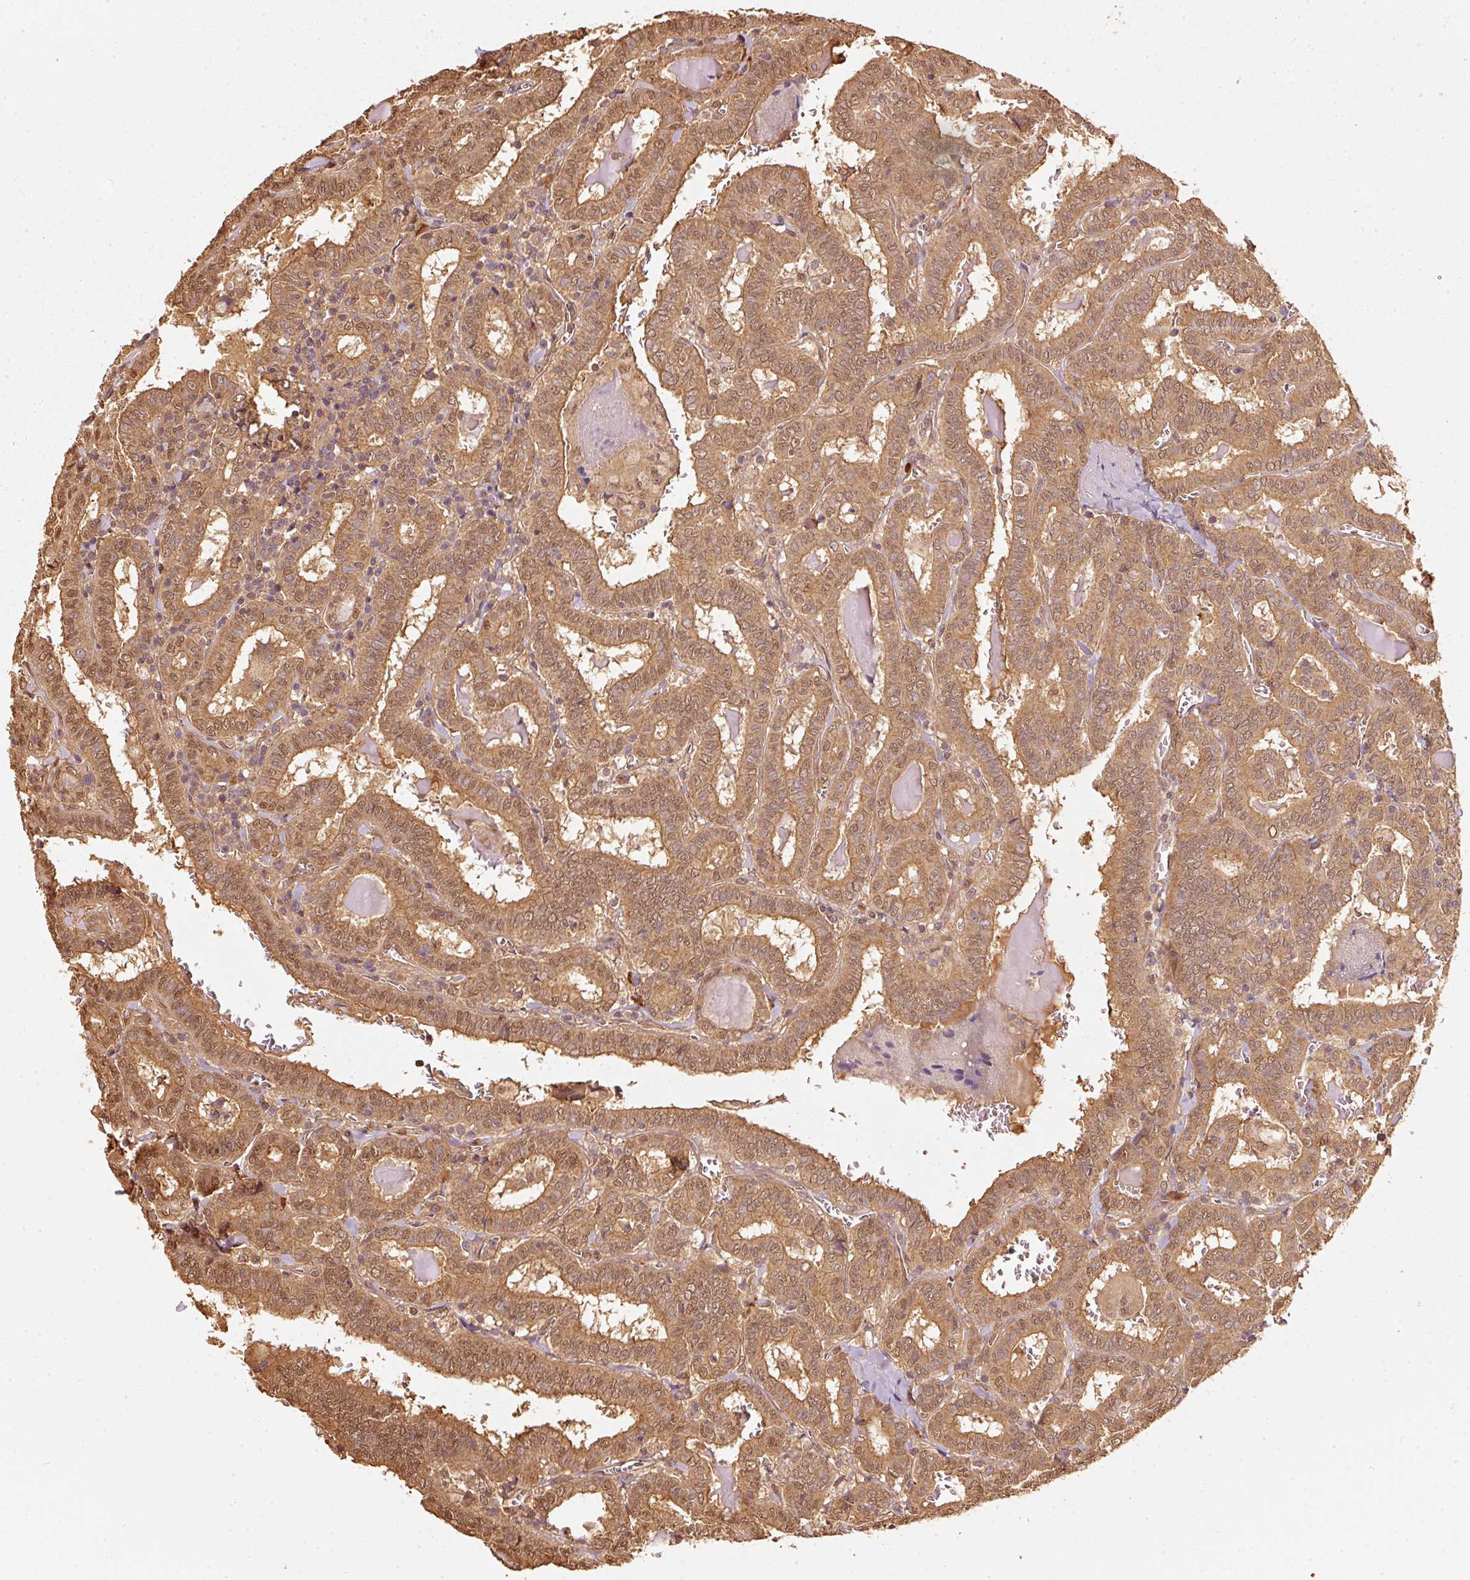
{"staining": {"intensity": "moderate", "quantity": ">75%", "location": "cytoplasmic/membranous,nuclear"}, "tissue": "thyroid cancer", "cell_type": "Tumor cells", "image_type": "cancer", "snomed": [{"axis": "morphology", "description": "Papillary adenocarcinoma, NOS"}, {"axis": "topography", "description": "Thyroid gland"}], "caption": "An immunohistochemistry photomicrograph of tumor tissue is shown. Protein staining in brown highlights moderate cytoplasmic/membranous and nuclear positivity in thyroid papillary adenocarcinoma within tumor cells.", "gene": "STAU1", "patient": {"sex": "female", "age": 72}}